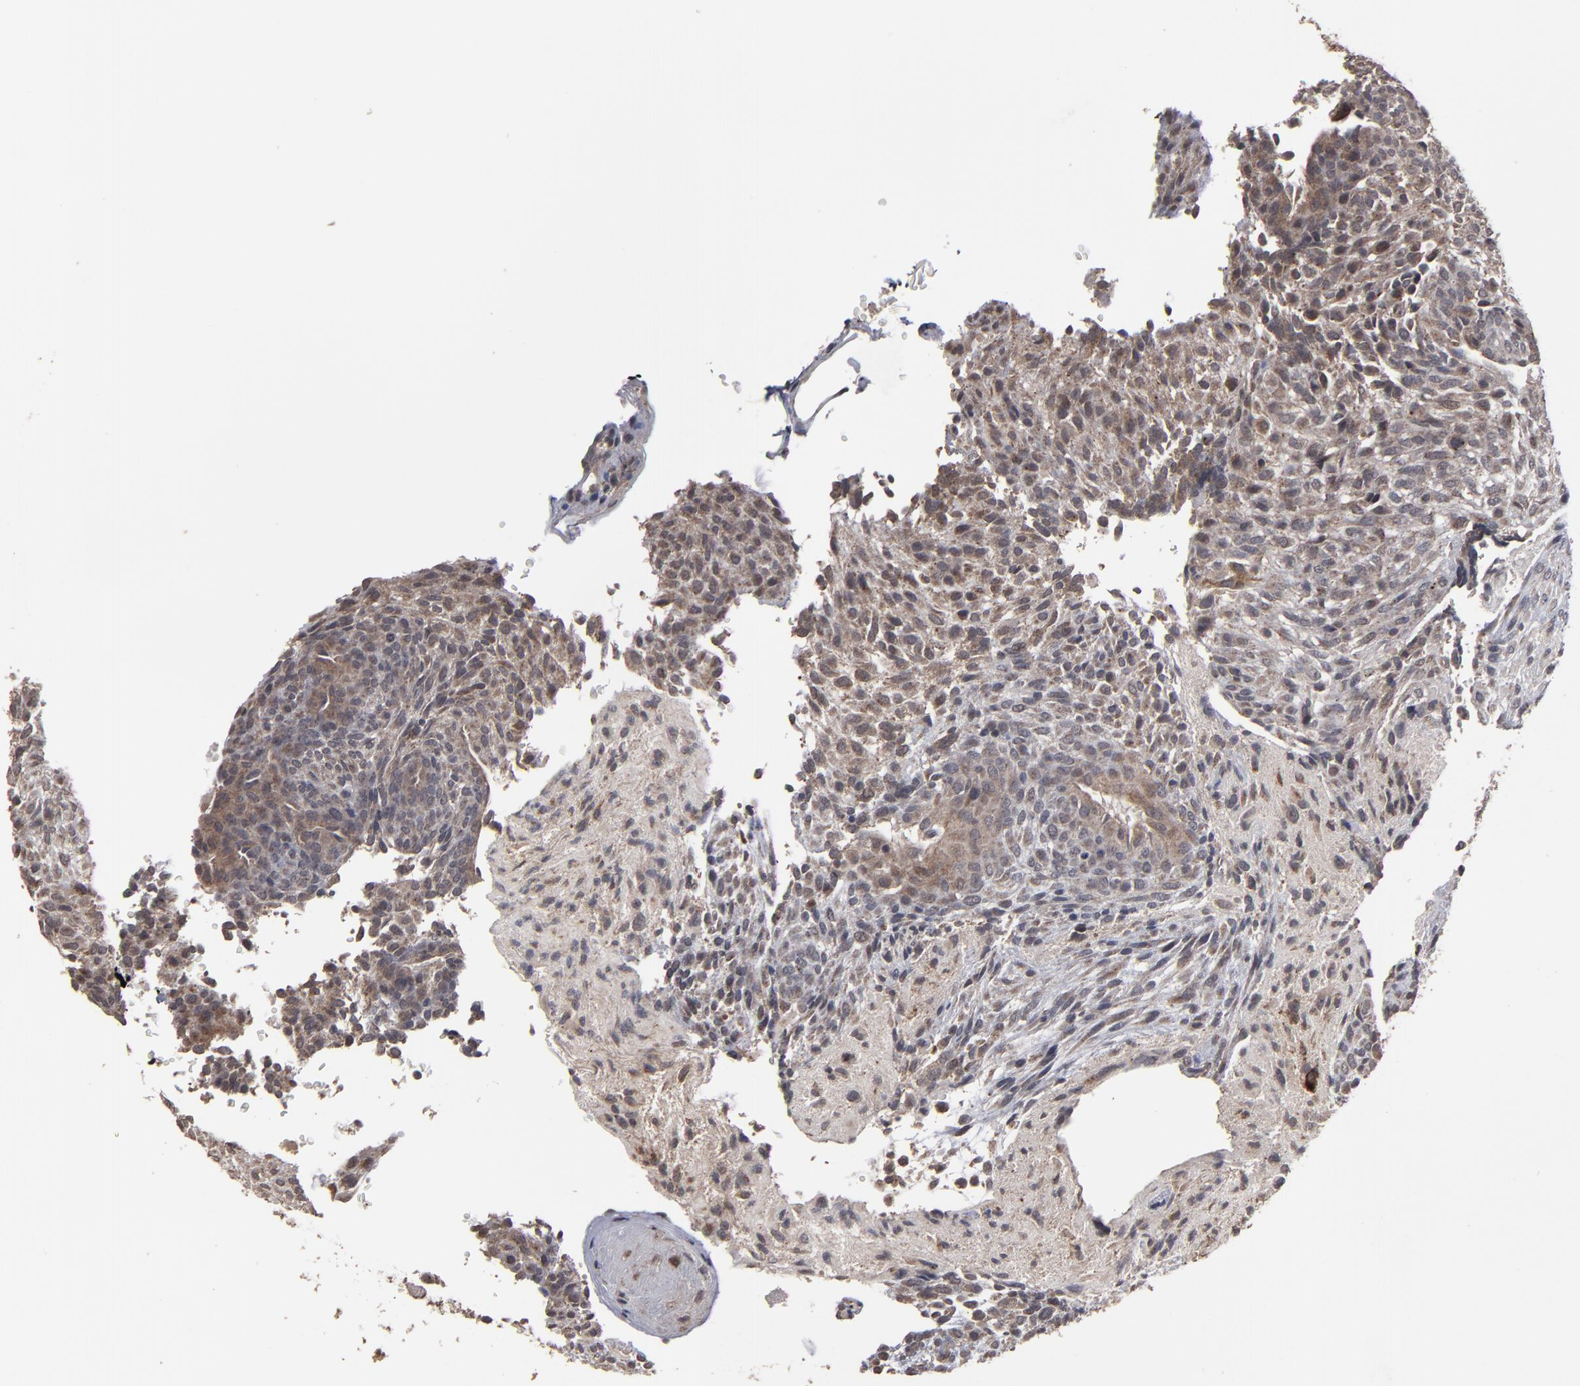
{"staining": {"intensity": "weak", "quantity": "25%-75%", "location": "cytoplasmic/membranous,nuclear"}, "tissue": "glioma", "cell_type": "Tumor cells", "image_type": "cancer", "snomed": [{"axis": "morphology", "description": "Glioma, malignant, High grade"}, {"axis": "topography", "description": "Cerebral cortex"}], "caption": "Protein staining of malignant high-grade glioma tissue reveals weak cytoplasmic/membranous and nuclear staining in about 25%-75% of tumor cells.", "gene": "SLC22A17", "patient": {"sex": "female", "age": 55}}